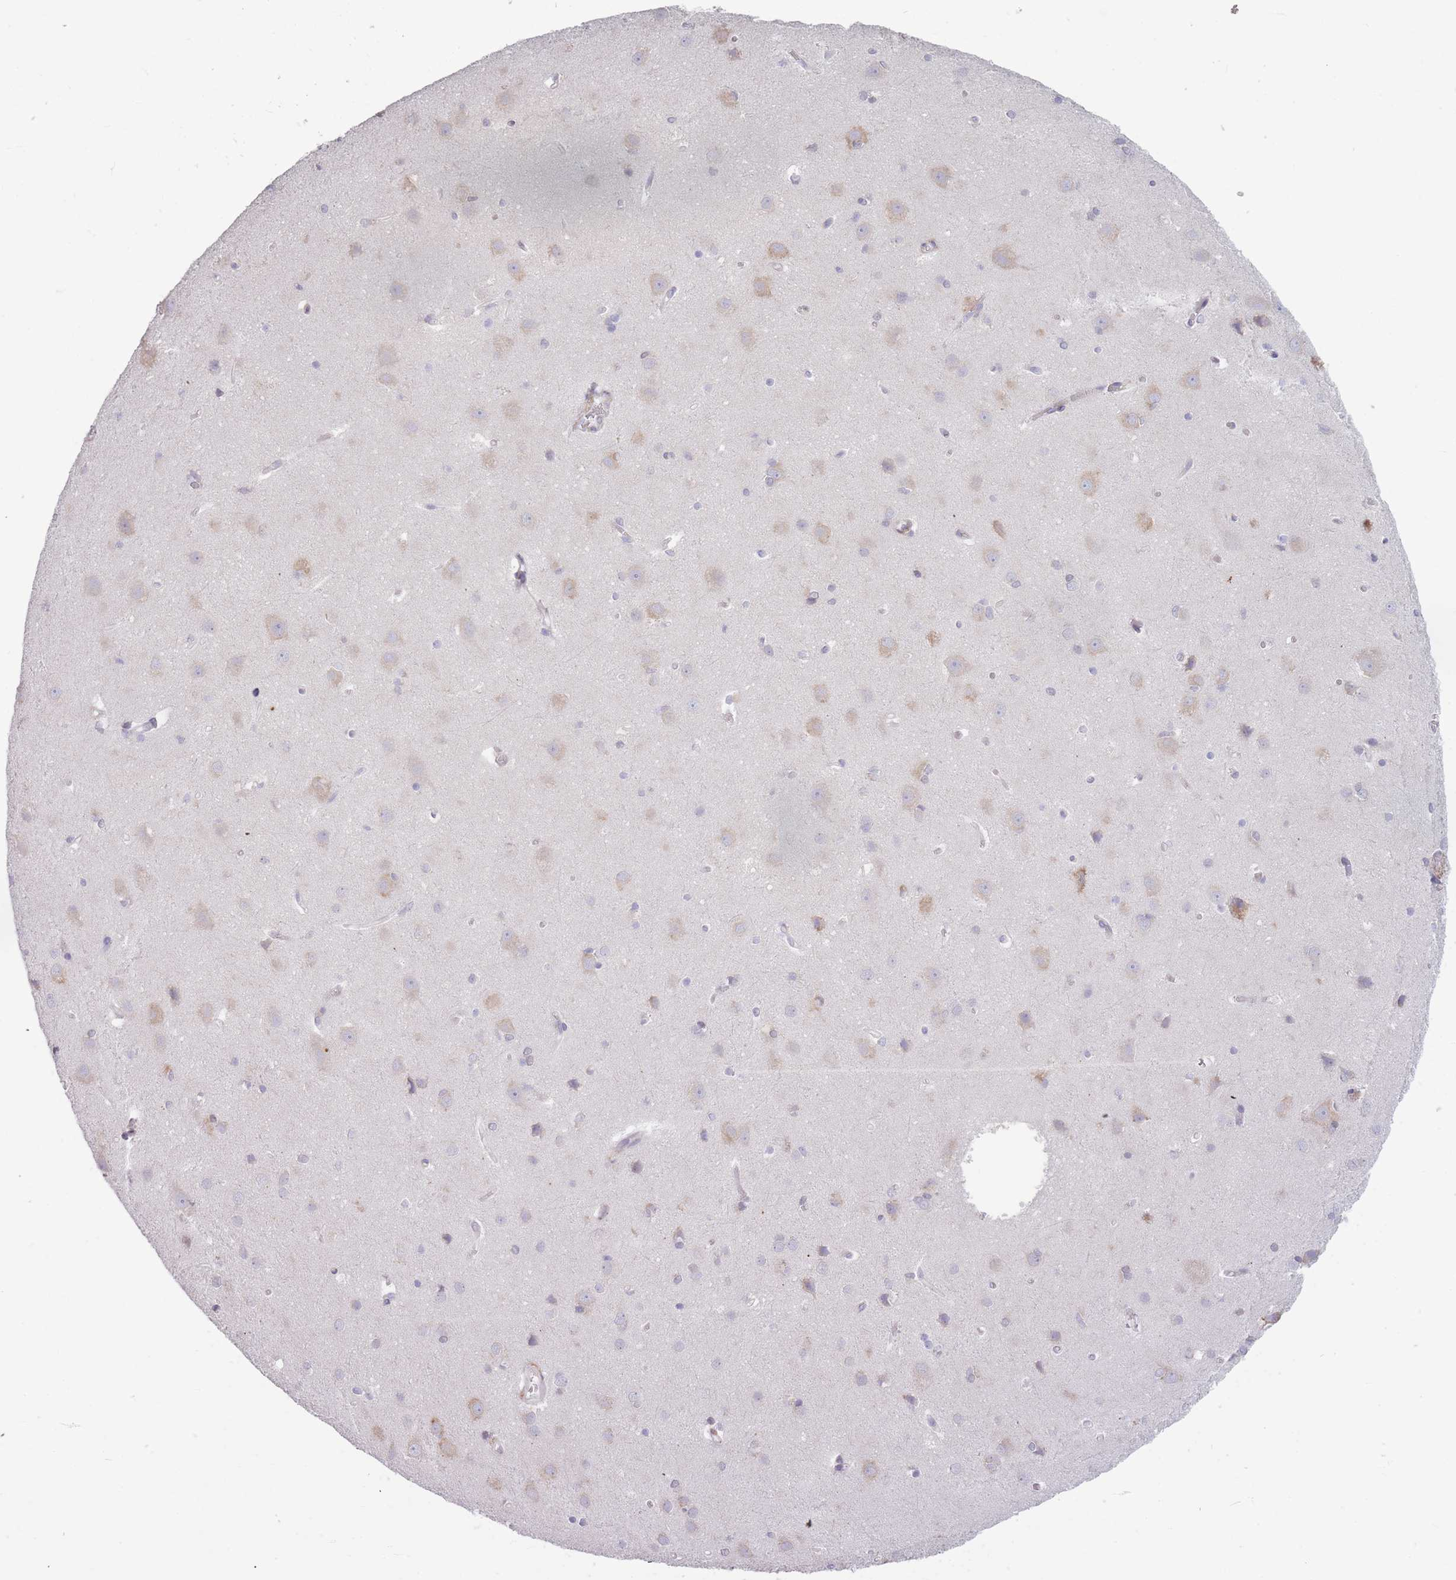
{"staining": {"intensity": "negative", "quantity": "none", "location": "none"}, "tissue": "cerebral cortex", "cell_type": "Endothelial cells", "image_type": "normal", "snomed": [{"axis": "morphology", "description": "Normal tissue, NOS"}, {"axis": "topography", "description": "Cerebral cortex"}], "caption": "This is an immunohistochemistry photomicrograph of normal cerebral cortex. There is no staining in endothelial cells.", "gene": "TRAPPC5", "patient": {"sex": "male", "age": 37}}